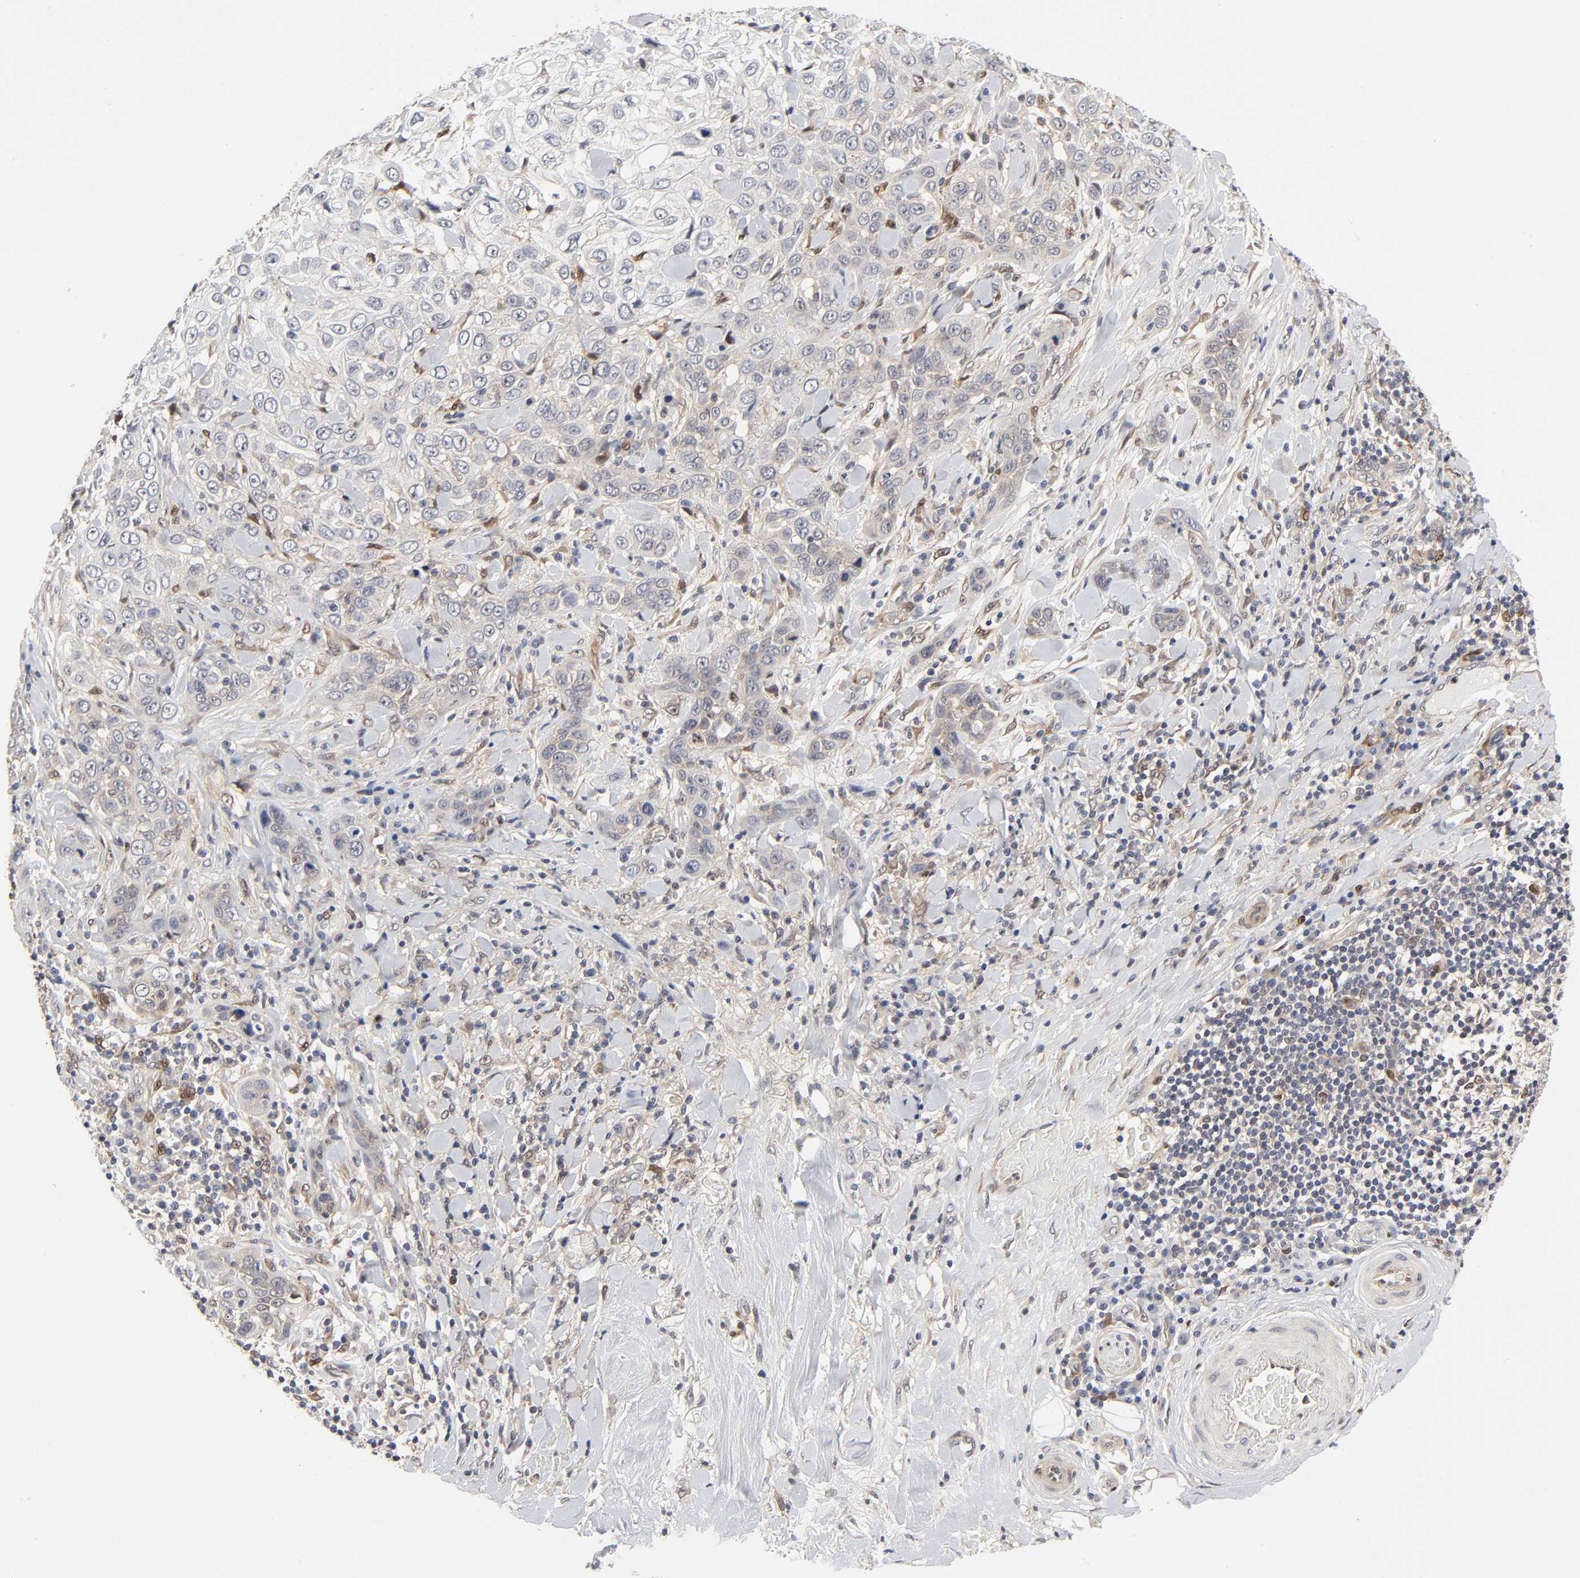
{"staining": {"intensity": "negative", "quantity": "none", "location": "none"}, "tissue": "skin cancer", "cell_type": "Tumor cells", "image_type": "cancer", "snomed": [{"axis": "morphology", "description": "Squamous cell carcinoma, NOS"}, {"axis": "topography", "description": "Skin"}], "caption": "IHC of skin cancer shows no expression in tumor cells.", "gene": "PTEN", "patient": {"sex": "male", "age": 84}}